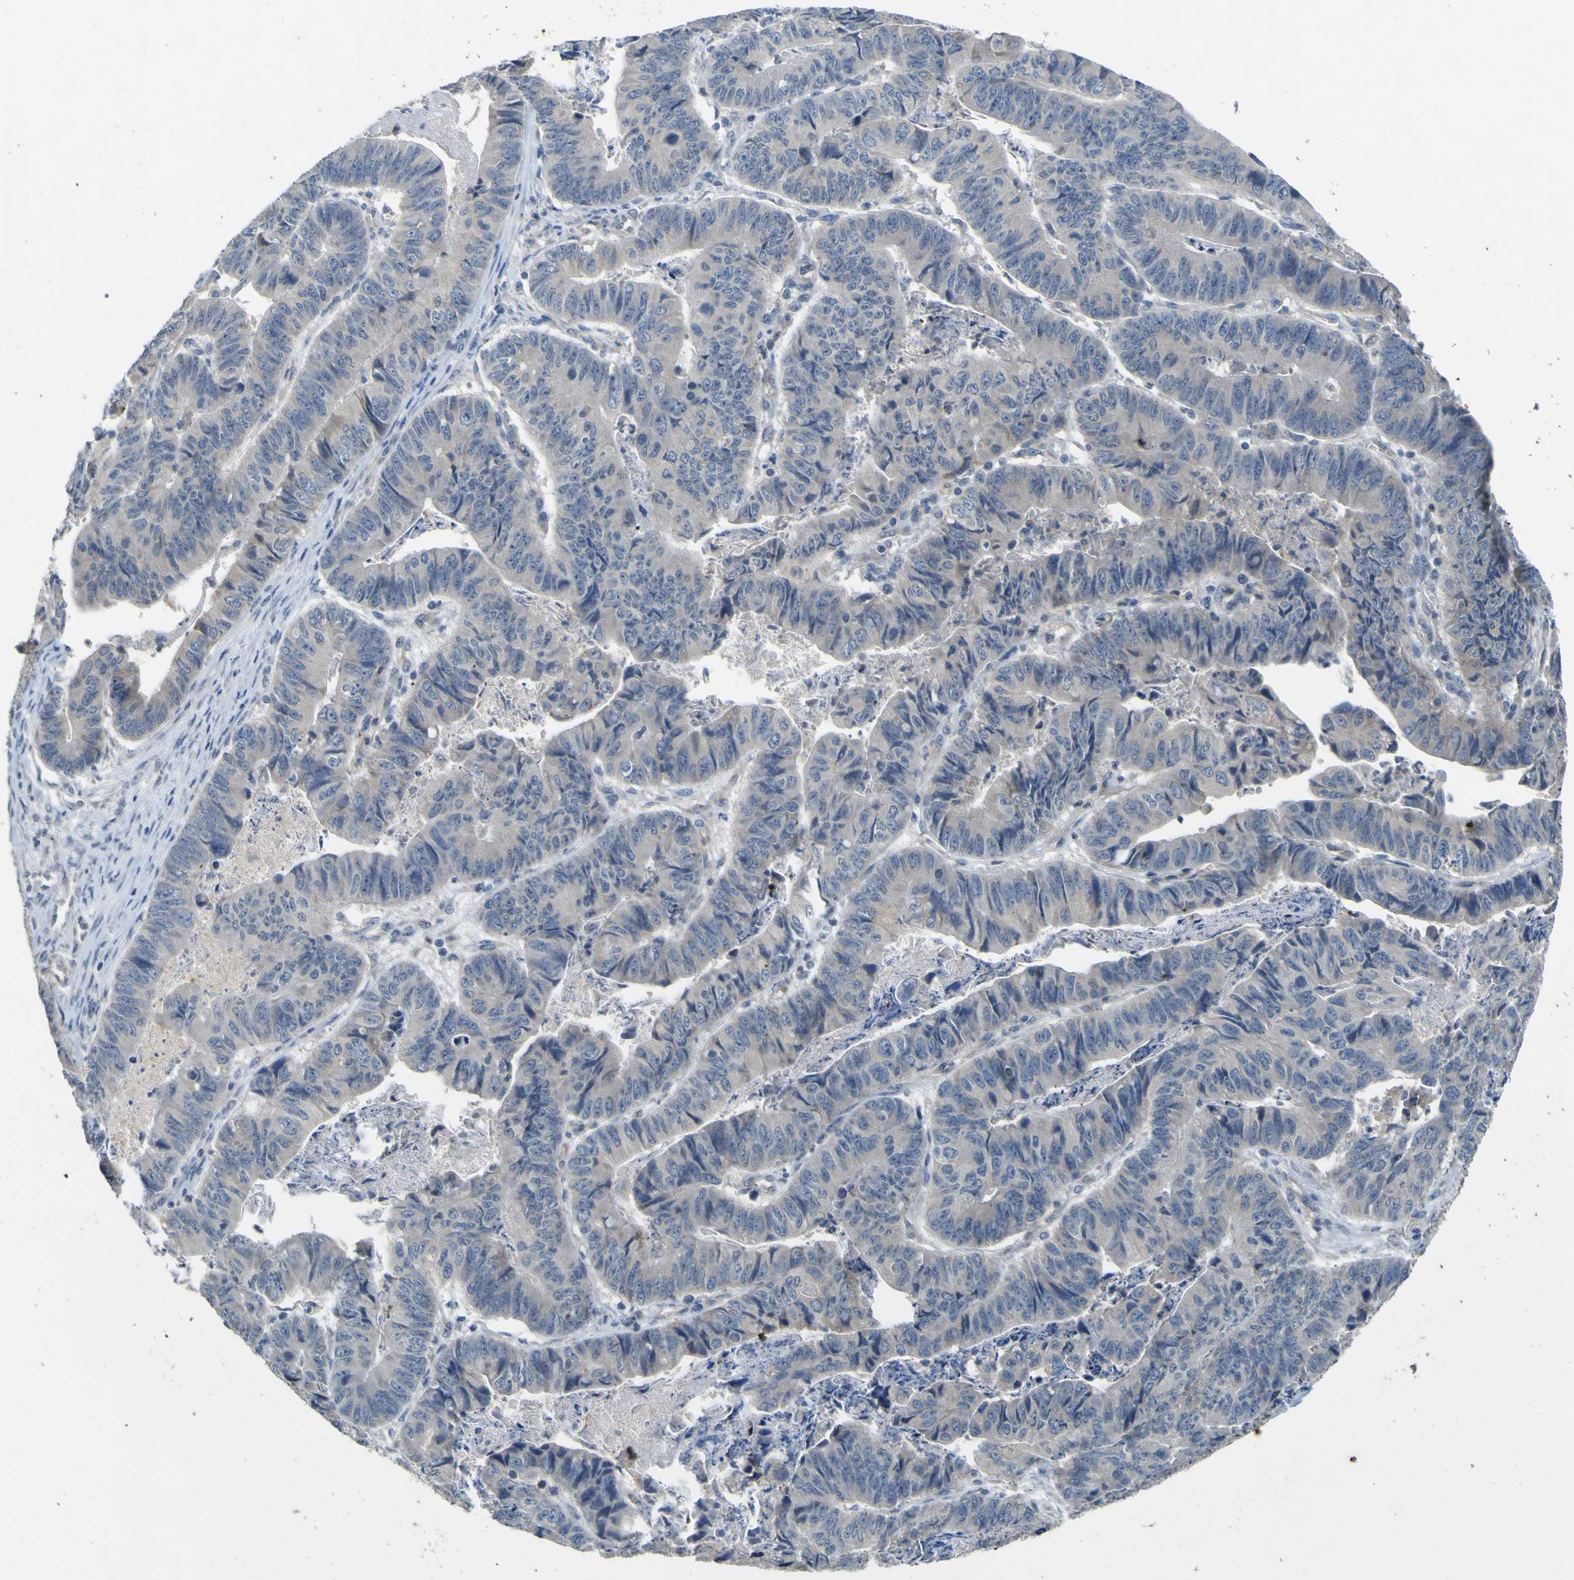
{"staining": {"intensity": "negative", "quantity": "none", "location": "none"}, "tissue": "stomach cancer", "cell_type": "Tumor cells", "image_type": "cancer", "snomed": [{"axis": "morphology", "description": "Adenocarcinoma, NOS"}, {"axis": "topography", "description": "Stomach, lower"}], "caption": "Tumor cells are negative for protein expression in human stomach cancer (adenocarcinoma).", "gene": "LDLR", "patient": {"sex": "male", "age": 77}}